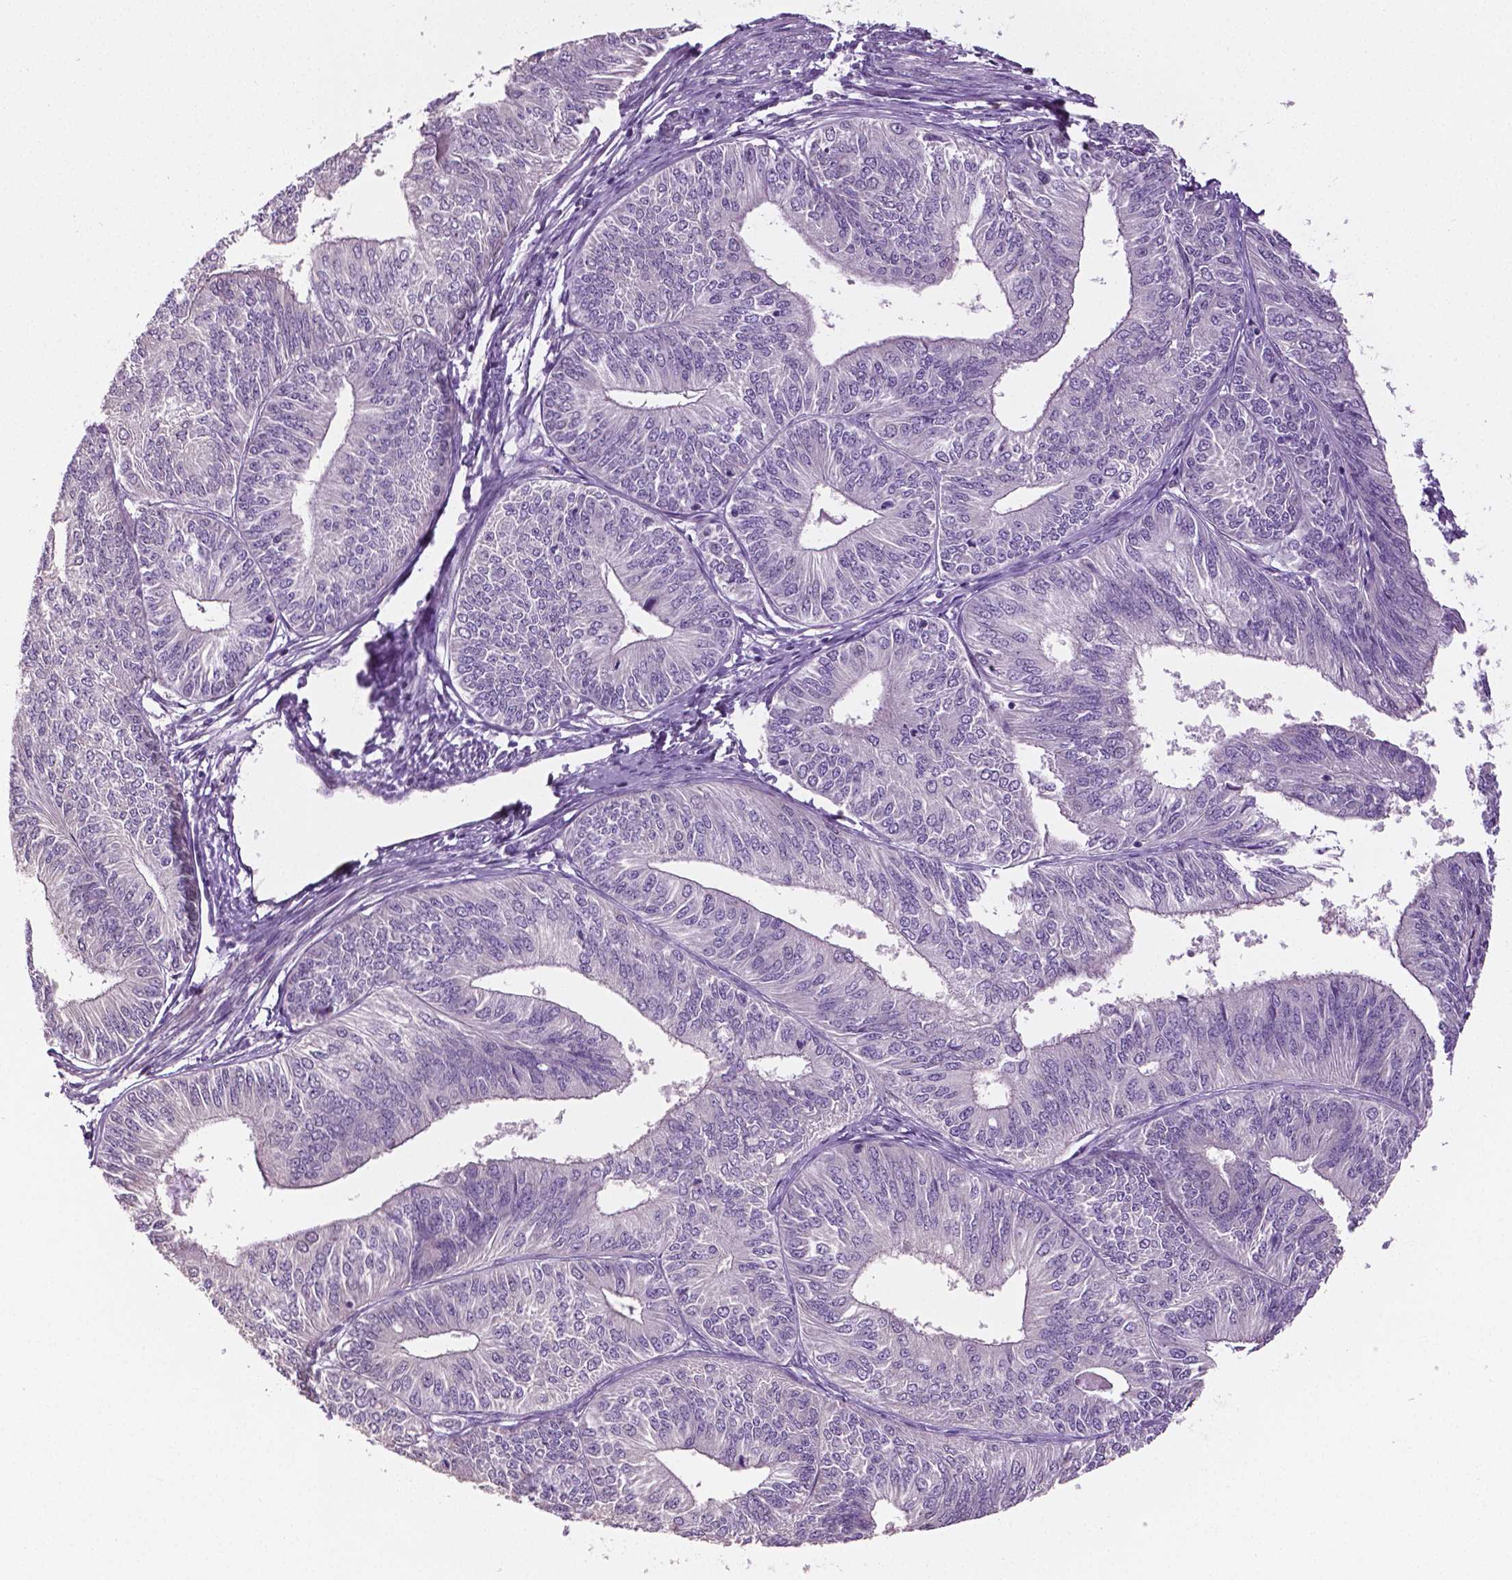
{"staining": {"intensity": "negative", "quantity": "none", "location": "none"}, "tissue": "endometrial cancer", "cell_type": "Tumor cells", "image_type": "cancer", "snomed": [{"axis": "morphology", "description": "Adenocarcinoma, NOS"}, {"axis": "topography", "description": "Endometrium"}], "caption": "Tumor cells are negative for protein expression in human endometrial cancer. Nuclei are stained in blue.", "gene": "PTPN5", "patient": {"sex": "female", "age": 58}}